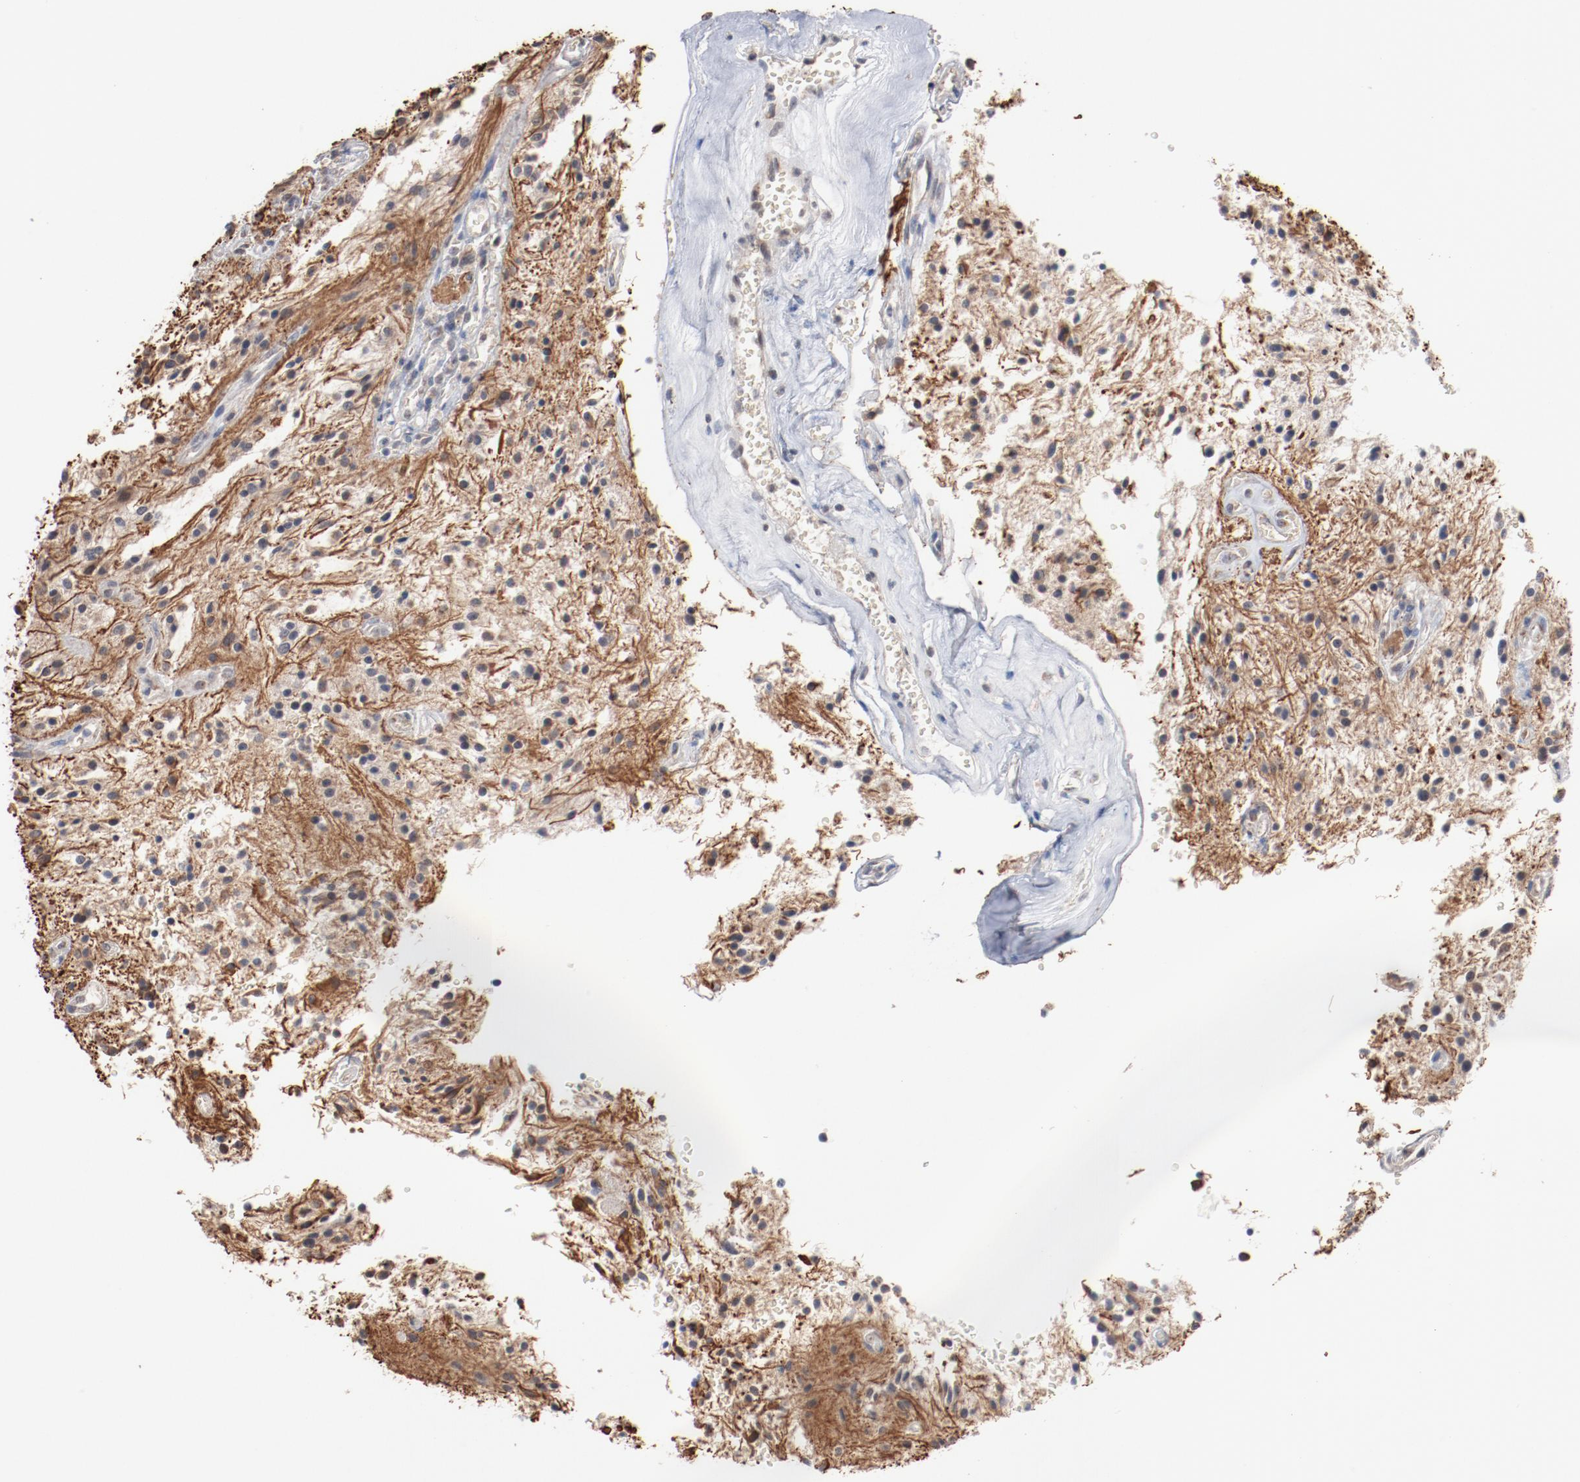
{"staining": {"intensity": "negative", "quantity": "none", "location": "none"}, "tissue": "glioma", "cell_type": "Tumor cells", "image_type": "cancer", "snomed": [{"axis": "morphology", "description": "Glioma, malignant, NOS"}, {"axis": "topography", "description": "Cerebellum"}], "caption": "A high-resolution photomicrograph shows immunohistochemistry (IHC) staining of glioma, which shows no significant expression in tumor cells.", "gene": "ERICH1", "patient": {"sex": "female", "age": 10}}